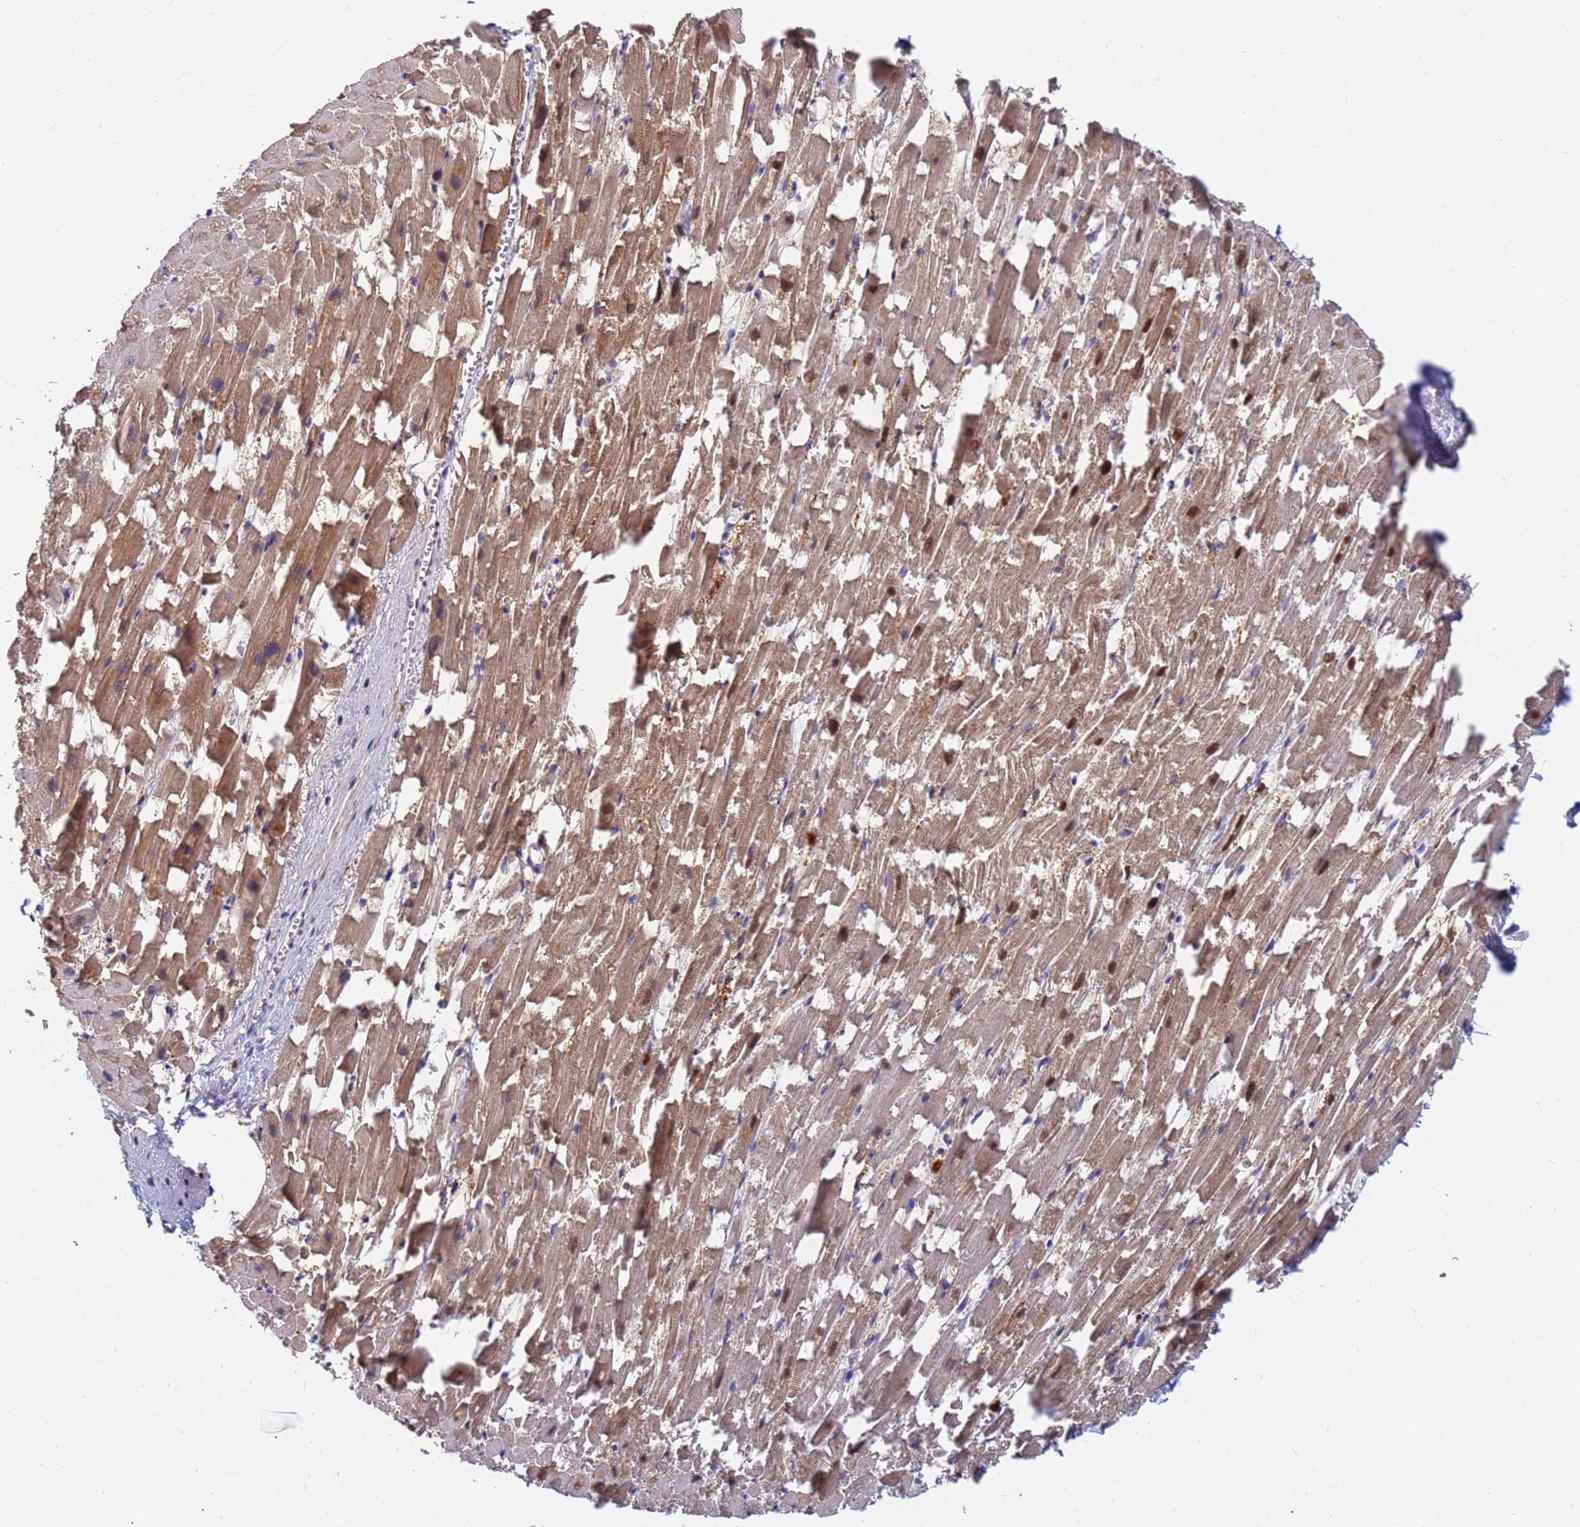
{"staining": {"intensity": "moderate", "quantity": ">75%", "location": "cytoplasmic/membranous"}, "tissue": "heart muscle", "cell_type": "Cardiomyocytes", "image_type": "normal", "snomed": [{"axis": "morphology", "description": "Normal tissue, NOS"}, {"axis": "topography", "description": "Heart"}], "caption": "Unremarkable heart muscle was stained to show a protein in brown. There is medium levels of moderate cytoplasmic/membranous positivity in about >75% of cardiomyocytes.", "gene": "TTLL11", "patient": {"sex": "female", "age": 64}}